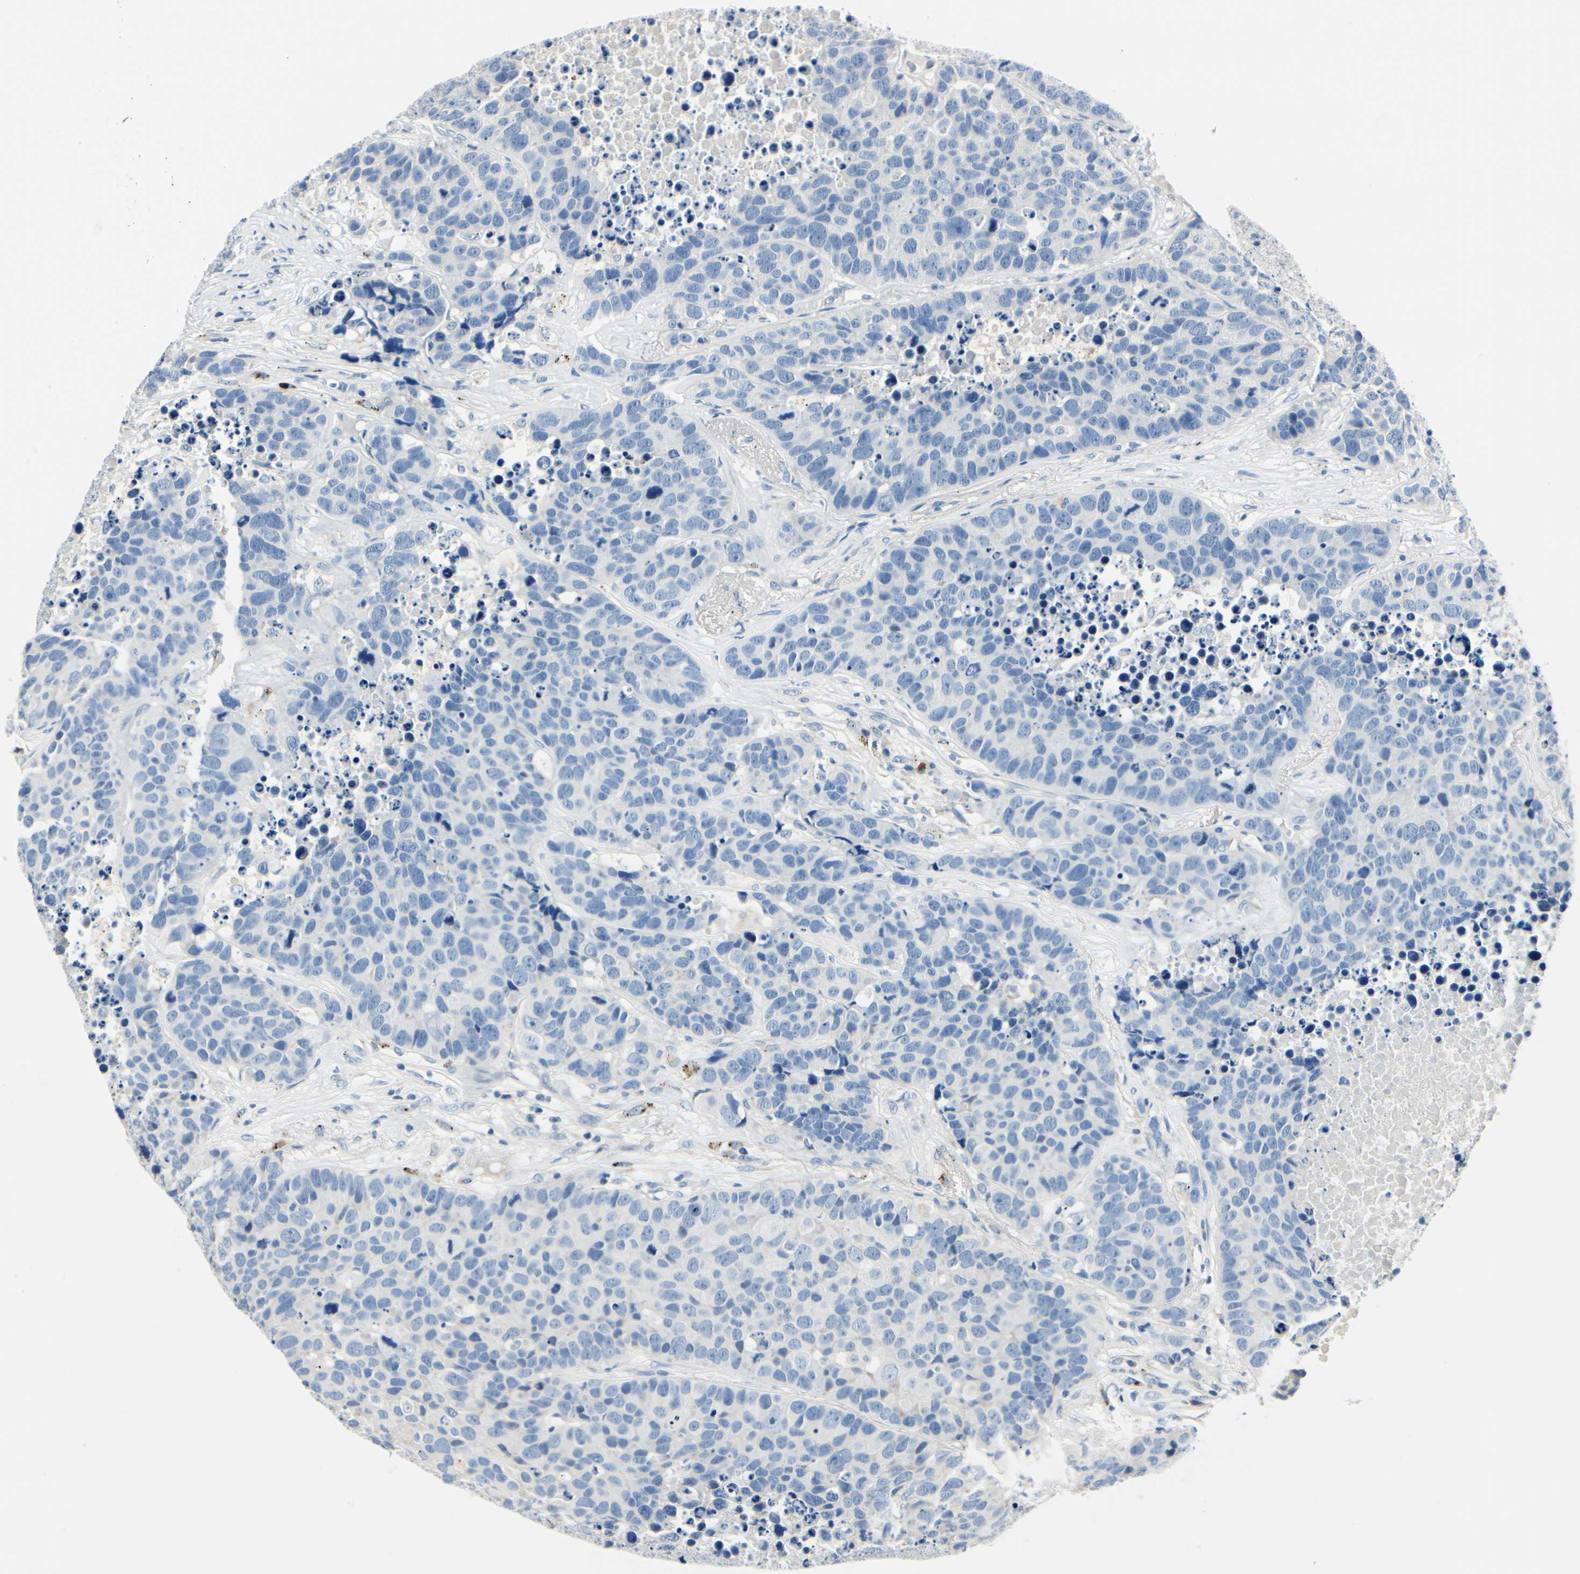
{"staining": {"intensity": "negative", "quantity": "none", "location": "none"}, "tissue": "carcinoid", "cell_type": "Tumor cells", "image_type": "cancer", "snomed": [{"axis": "morphology", "description": "Carcinoid, malignant, NOS"}, {"axis": "topography", "description": "Lung"}], "caption": "IHC image of human carcinoid stained for a protein (brown), which shows no staining in tumor cells.", "gene": "TGFBR3", "patient": {"sex": "male", "age": 60}}